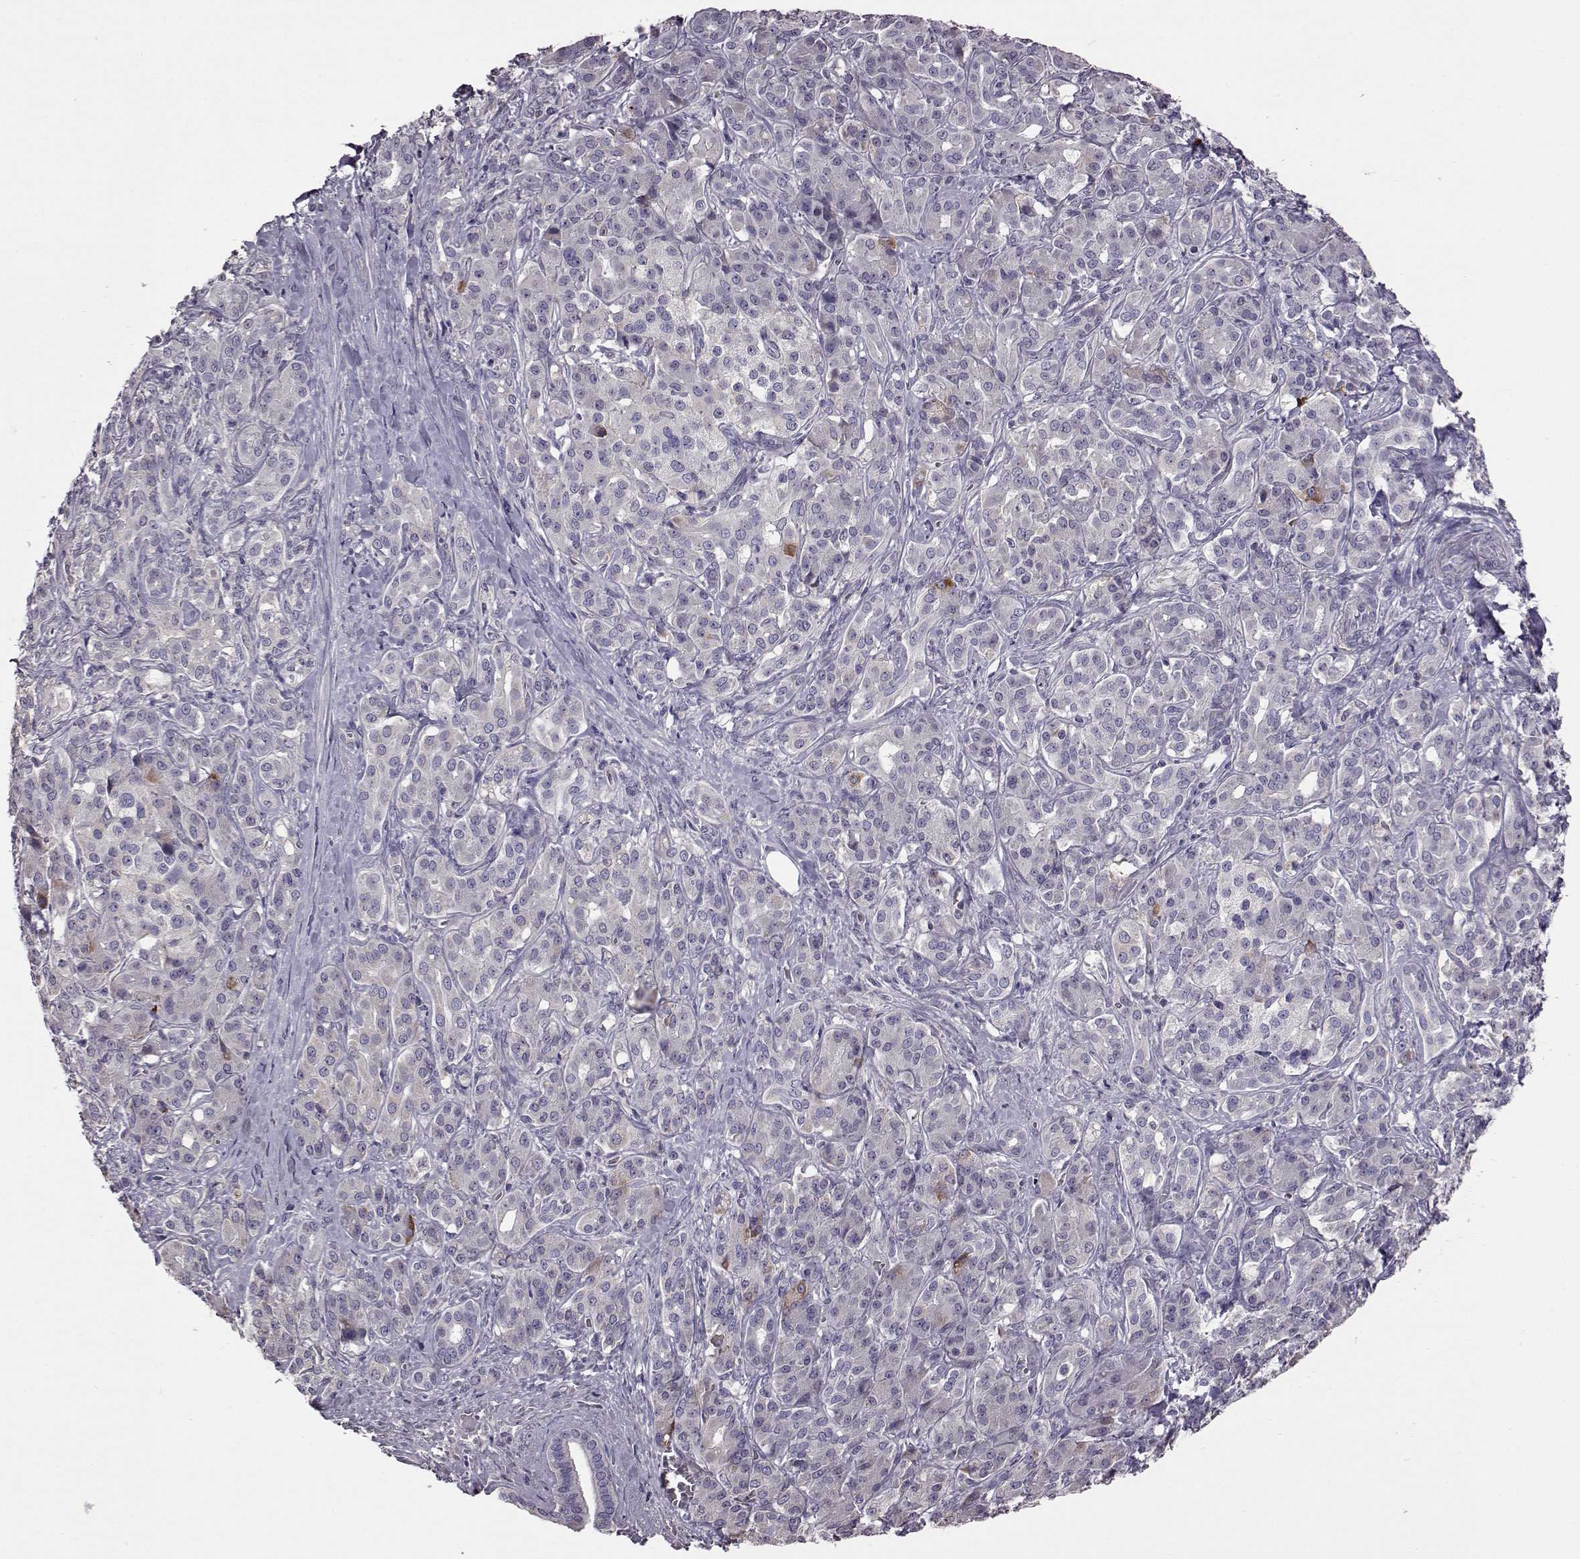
{"staining": {"intensity": "negative", "quantity": "none", "location": "none"}, "tissue": "pancreatic cancer", "cell_type": "Tumor cells", "image_type": "cancer", "snomed": [{"axis": "morphology", "description": "Normal tissue, NOS"}, {"axis": "morphology", "description": "Inflammation, NOS"}, {"axis": "morphology", "description": "Adenocarcinoma, NOS"}, {"axis": "topography", "description": "Pancreas"}], "caption": "Immunohistochemical staining of human pancreatic cancer displays no significant expression in tumor cells.", "gene": "ADGRG2", "patient": {"sex": "male", "age": 57}}